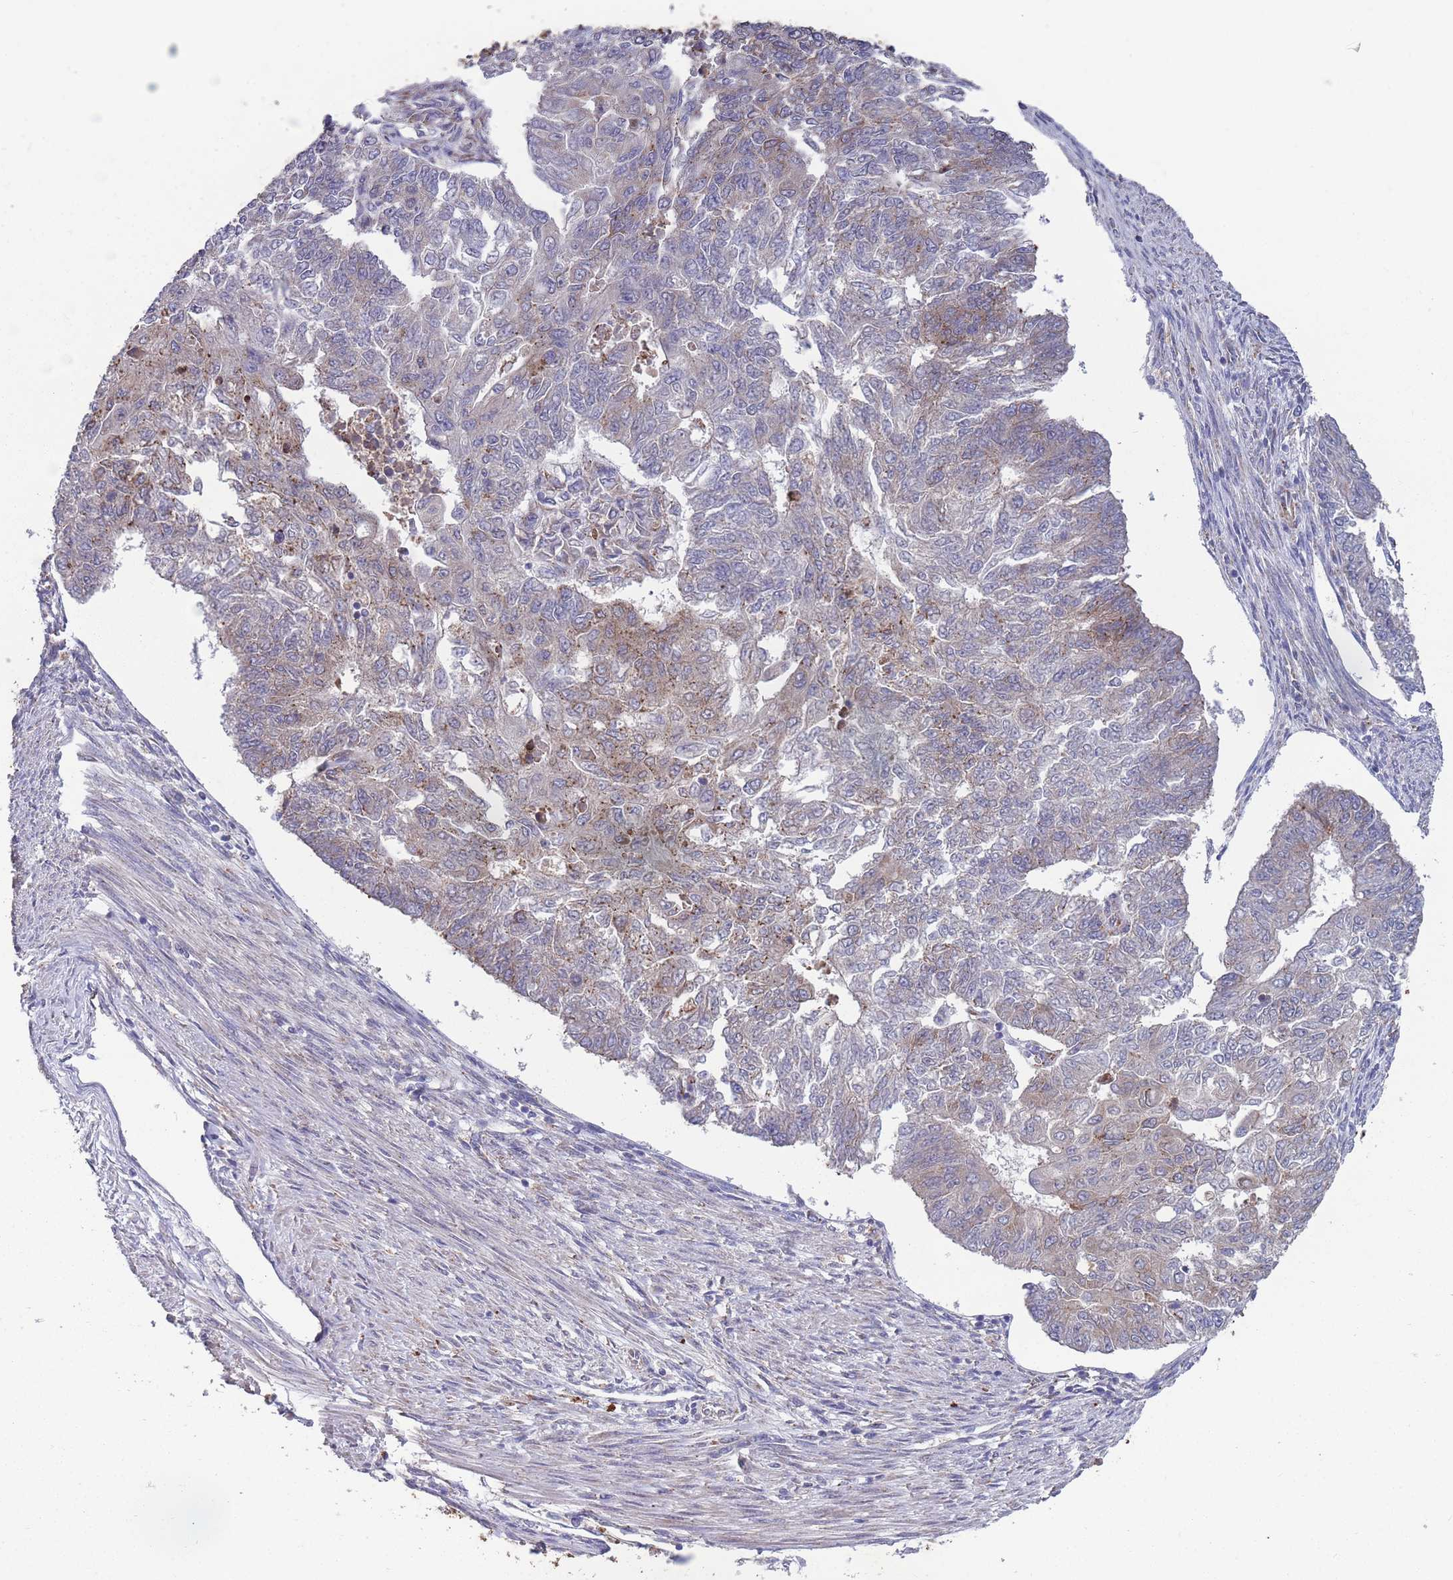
{"staining": {"intensity": "moderate", "quantity": "<25%", "location": "cytoplasmic/membranous"}, "tissue": "endometrial cancer", "cell_type": "Tumor cells", "image_type": "cancer", "snomed": [{"axis": "morphology", "description": "Adenocarcinoma, NOS"}, {"axis": "topography", "description": "Endometrium"}], "caption": "IHC of endometrial cancer reveals low levels of moderate cytoplasmic/membranous staining in about <25% of tumor cells. (Stains: DAB (3,3'-diaminobenzidine) in brown, nuclei in blue, Microscopy: brightfield microscopy at high magnification).", "gene": "STIM2", "patient": {"sex": "female", "age": 32}}